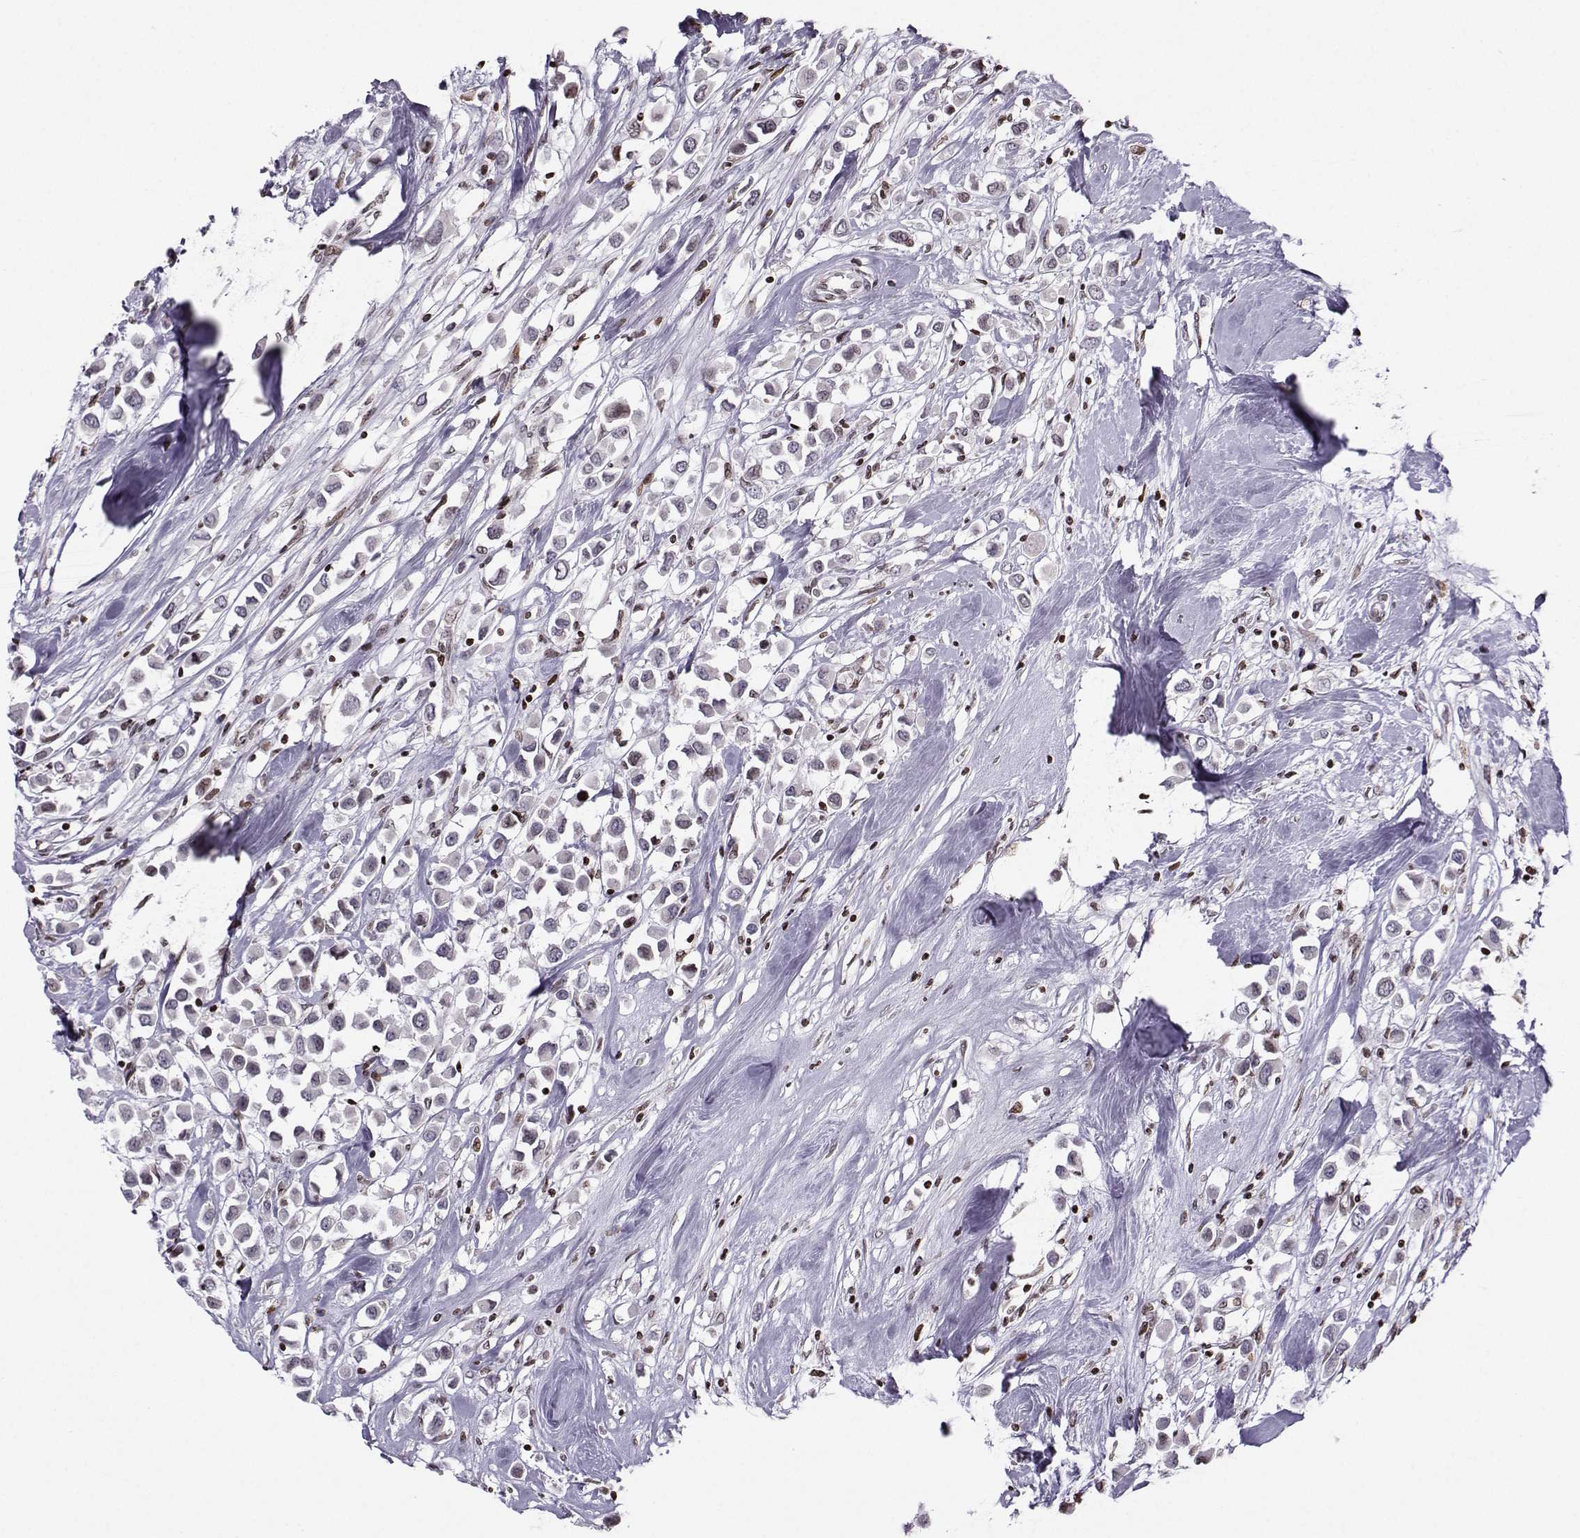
{"staining": {"intensity": "moderate", "quantity": "<25%", "location": "nuclear"}, "tissue": "breast cancer", "cell_type": "Tumor cells", "image_type": "cancer", "snomed": [{"axis": "morphology", "description": "Duct carcinoma"}, {"axis": "topography", "description": "Breast"}], "caption": "Human breast infiltrating ductal carcinoma stained with a brown dye displays moderate nuclear positive positivity in about <25% of tumor cells.", "gene": "ZNF19", "patient": {"sex": "female", "age": 61}}